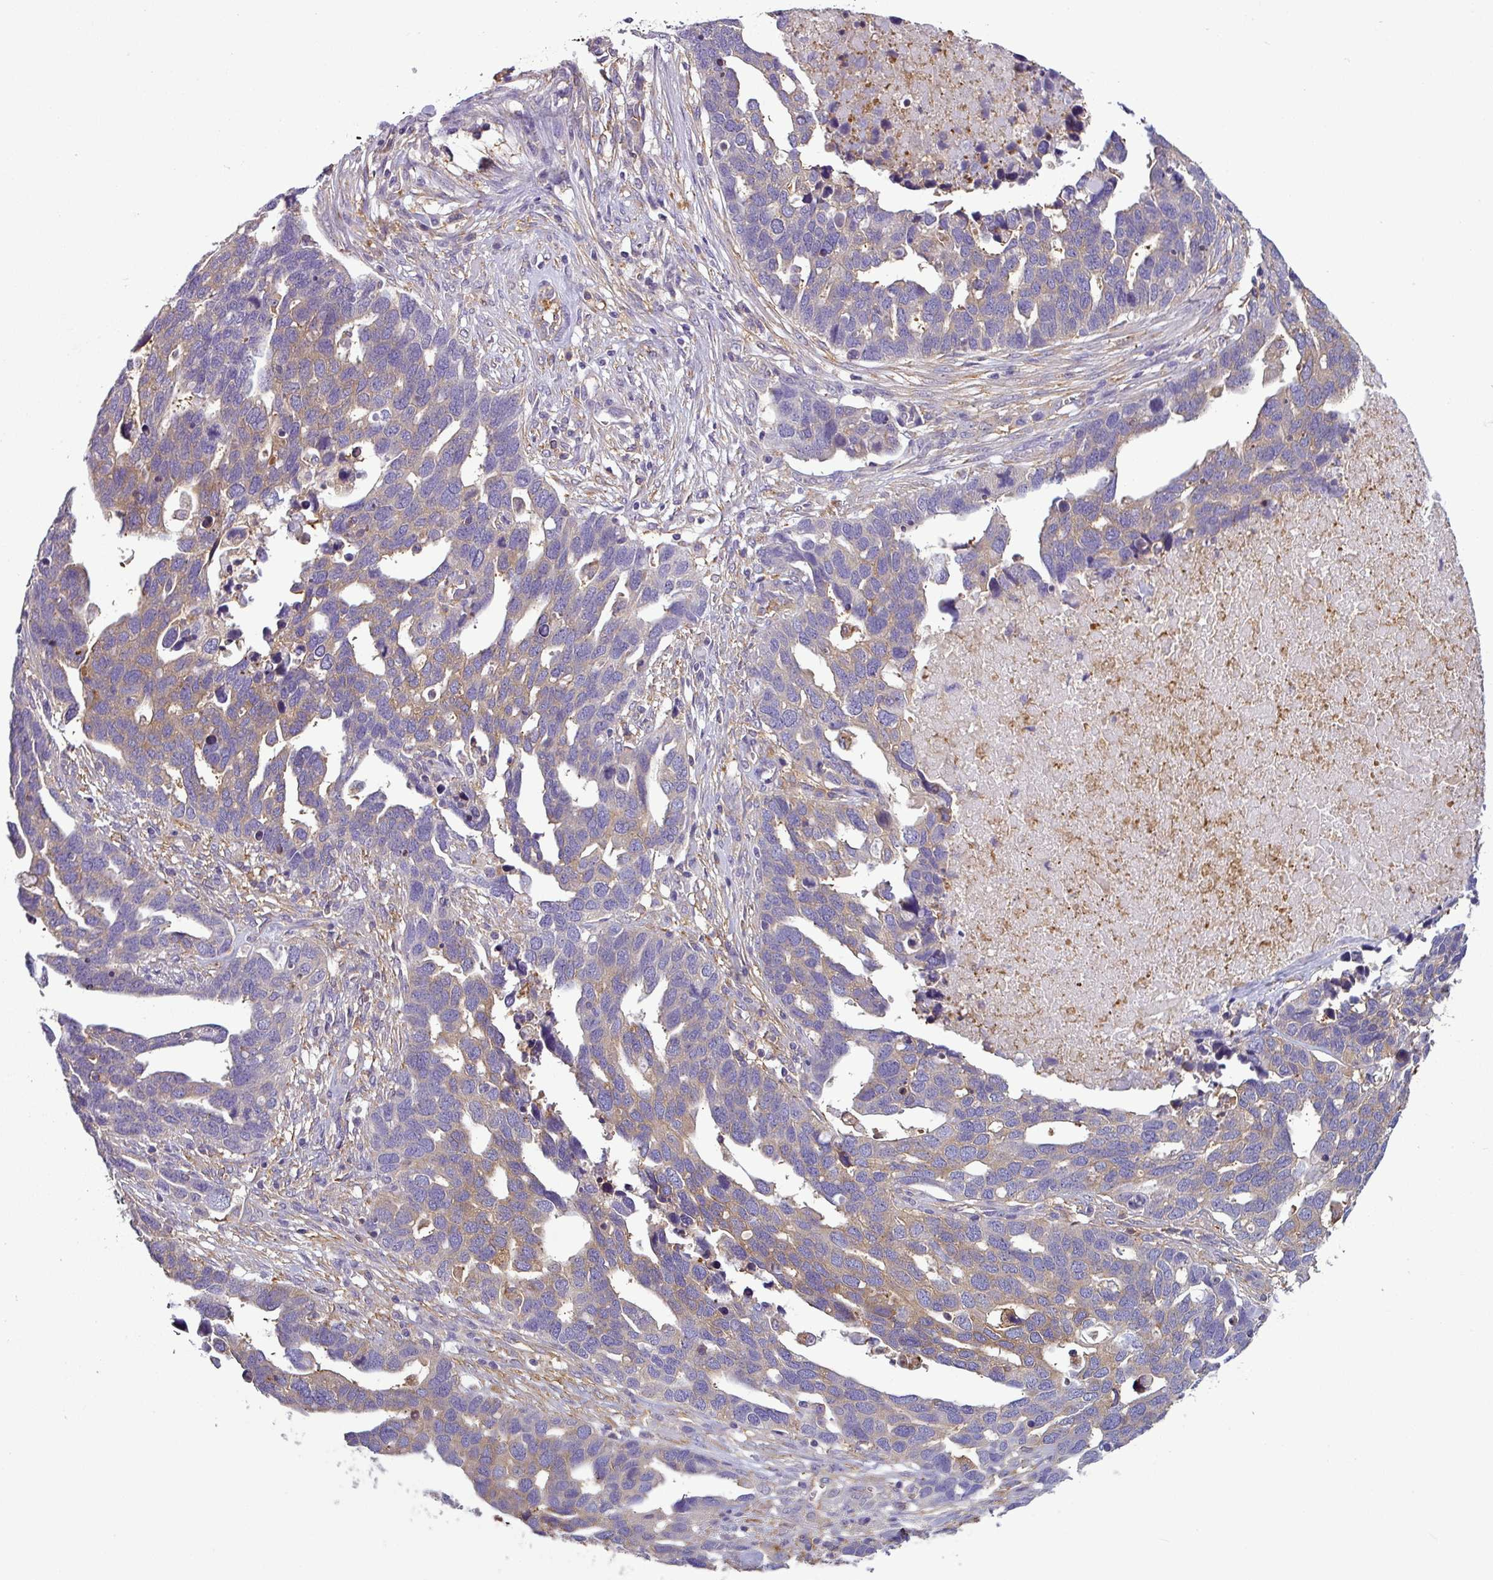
{"staining": {"intensity": "weak", "quantity": "25%-75%", "location": "cytoplasmic/membranous"}, "tissue": "ovarian cancer", "cell_type": "Tumor cells", "image_type": "cancer", "snomed": [{"axis": "morphology", "description": "Cystadenocarcinoma, serous, NOS"}, {"axis": "topography", "description": "Ovary"}], "caption": "About 25%-75% of tumor cells in human serous cystadenocarcinoma (ovarian) reveal weak cytoplasmic/membranous protein staining as visualized by brown immunohistochemical staining.", "gene": "XNDC1N", "patient": {"sex": "female", "age": 54}}